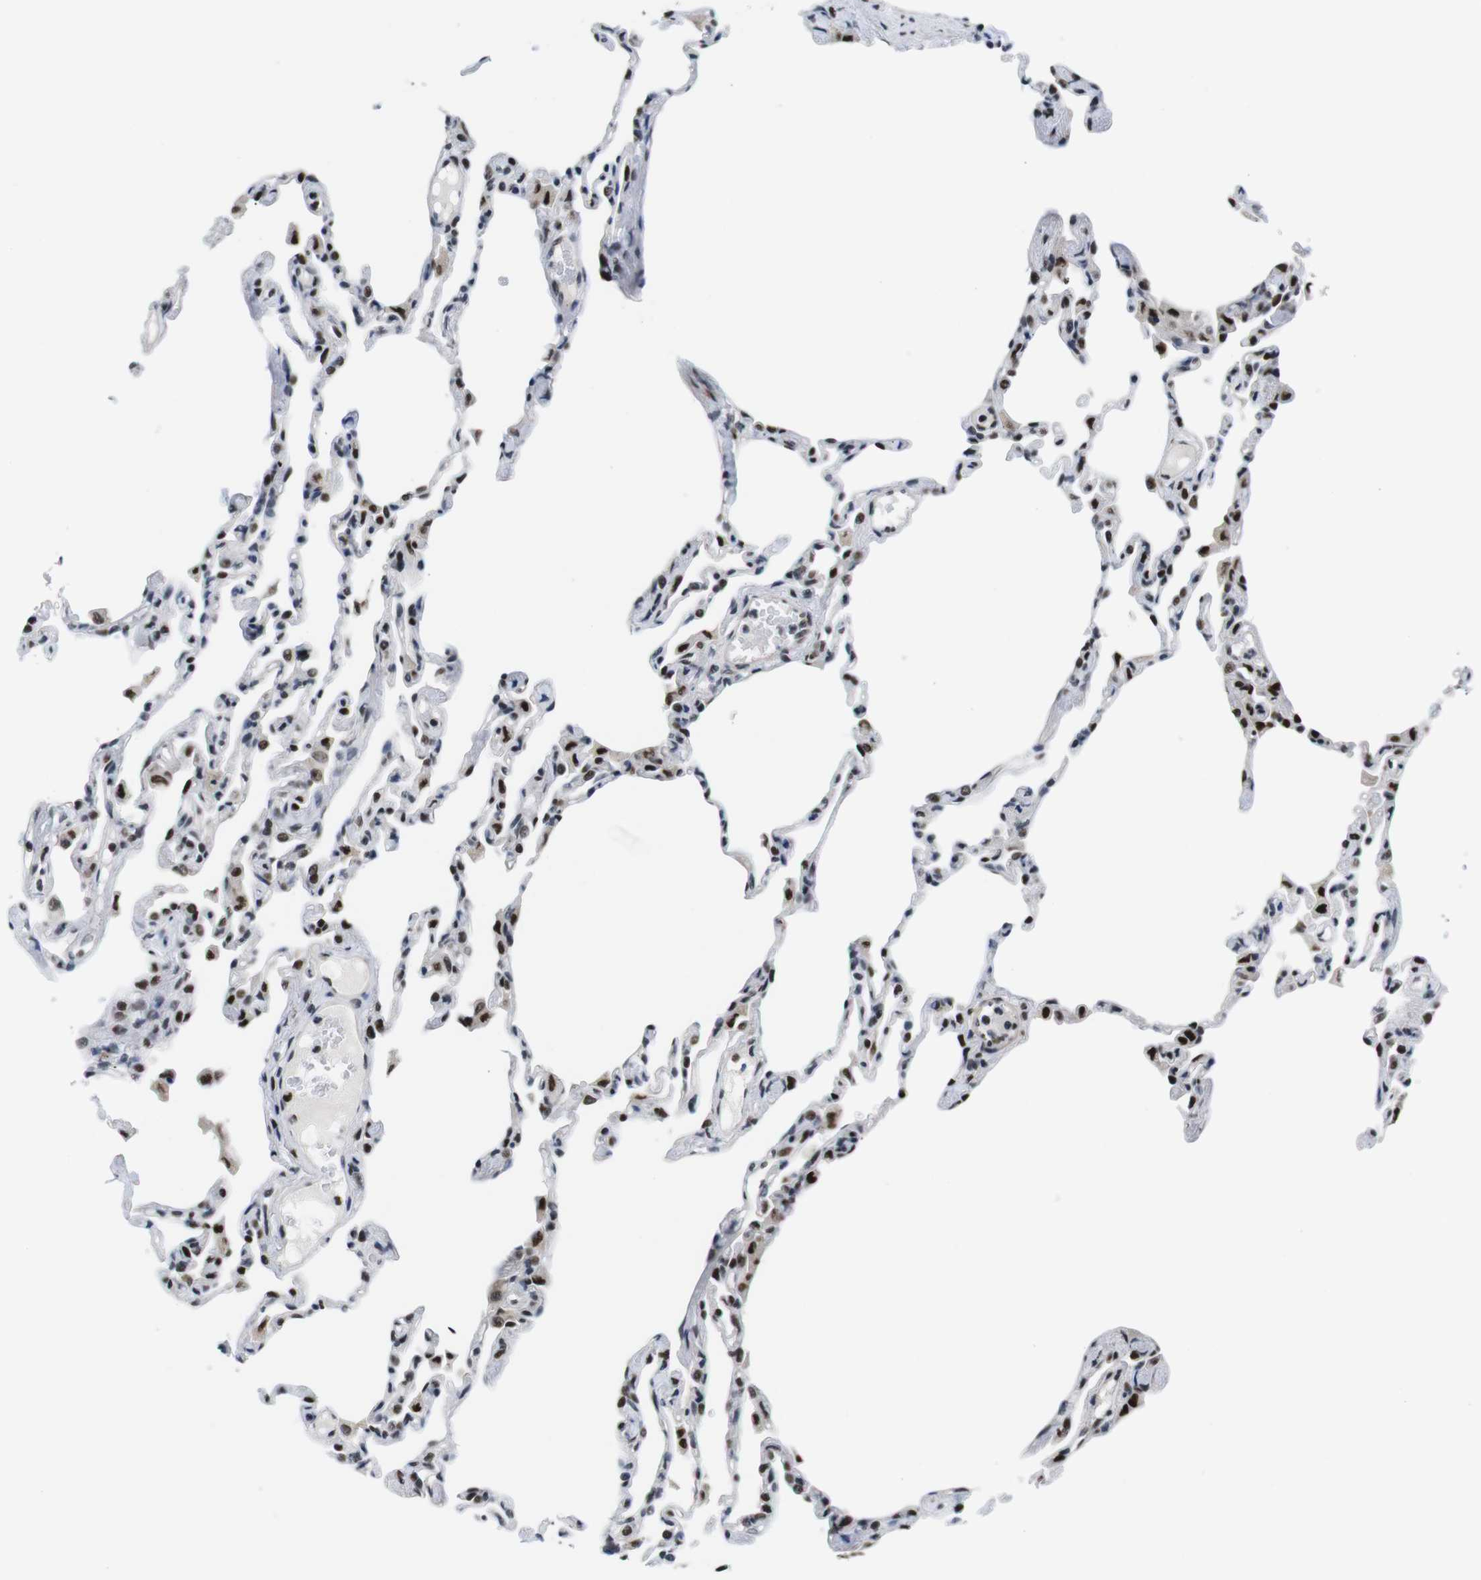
{"staining": {"intensity": "strong", "quantity": "25%-75%", "location": "nuclear"}, "tissue": "lung", "cell_type": "Alveolar cells", "image_type": "normal", "snomed": [{"axis": "morphology", "description": "Normal tissue, NOS"}, {"axis": "topography", "description": "Lung"}], "caption": "This photomicrograph shows IHC staining of benign lung, with high strong nuclear staining in approximately 25%-75% of alveolar cells.", "gene": "PSME3", "patient": {"sex": "female", "age": 49}}